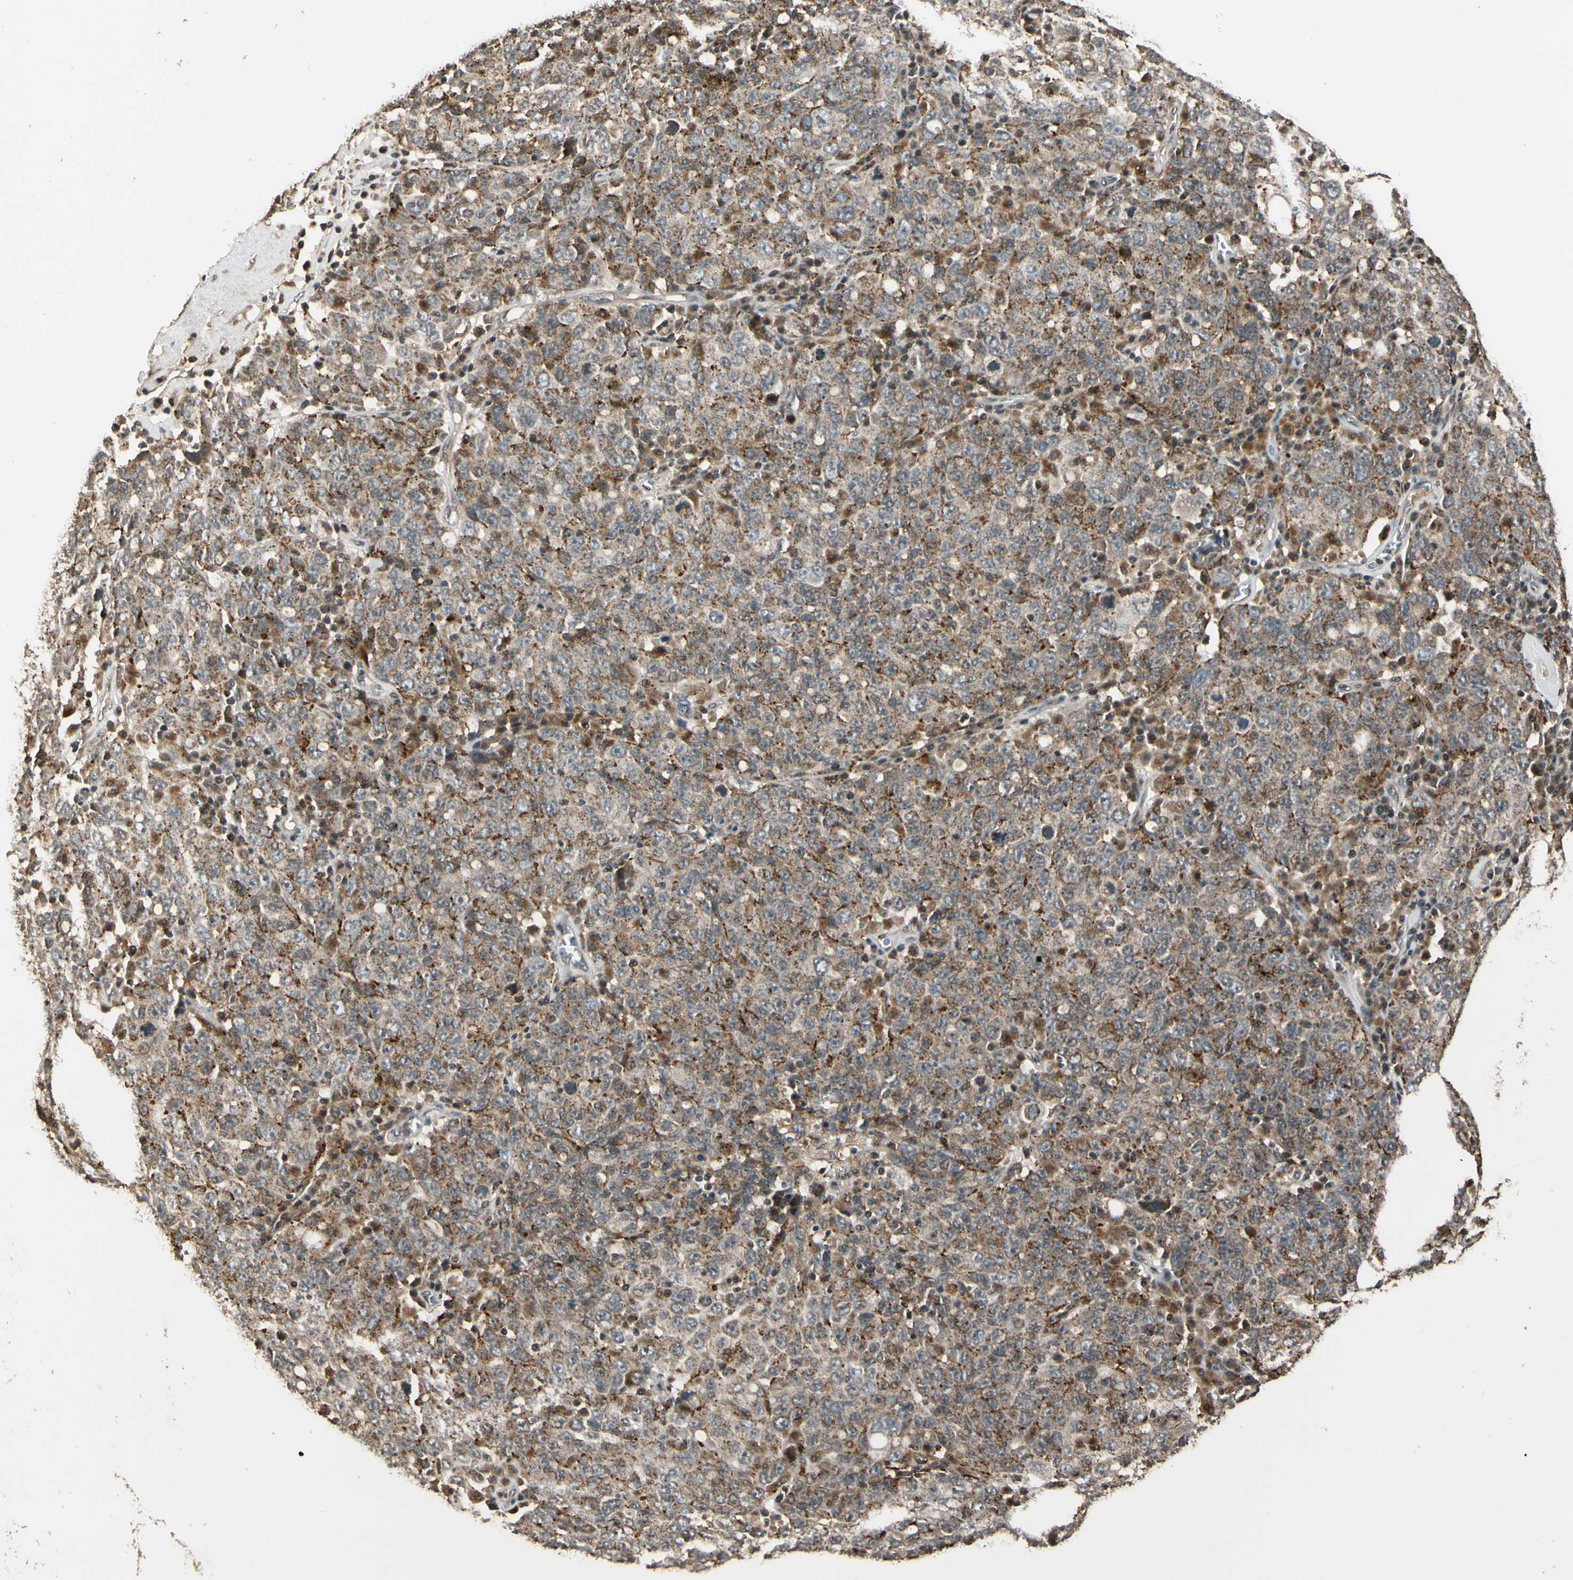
{"staining": {"intensity": "moderate", "quantity": ">75%", "location": "cytoplasmic/membranous"}, "tissue": "ovarian cancer", "cell_type": "Tumor cells", "image_type": "cancer", "snomed": [{"axis": "morphology", "description": "Carcinoma, endometroid"}, {"axis": "topography", "description": "Ovary"}], "caption": "Immunohistochemical staining of ovarian cancer demonstrates medium levels of moderate cytoplasmic/membranous protein positivity in approximately >75% of tumor cells.", "gene": "LAMTOR1", "patient": {"sex": "female", "age": 62}}